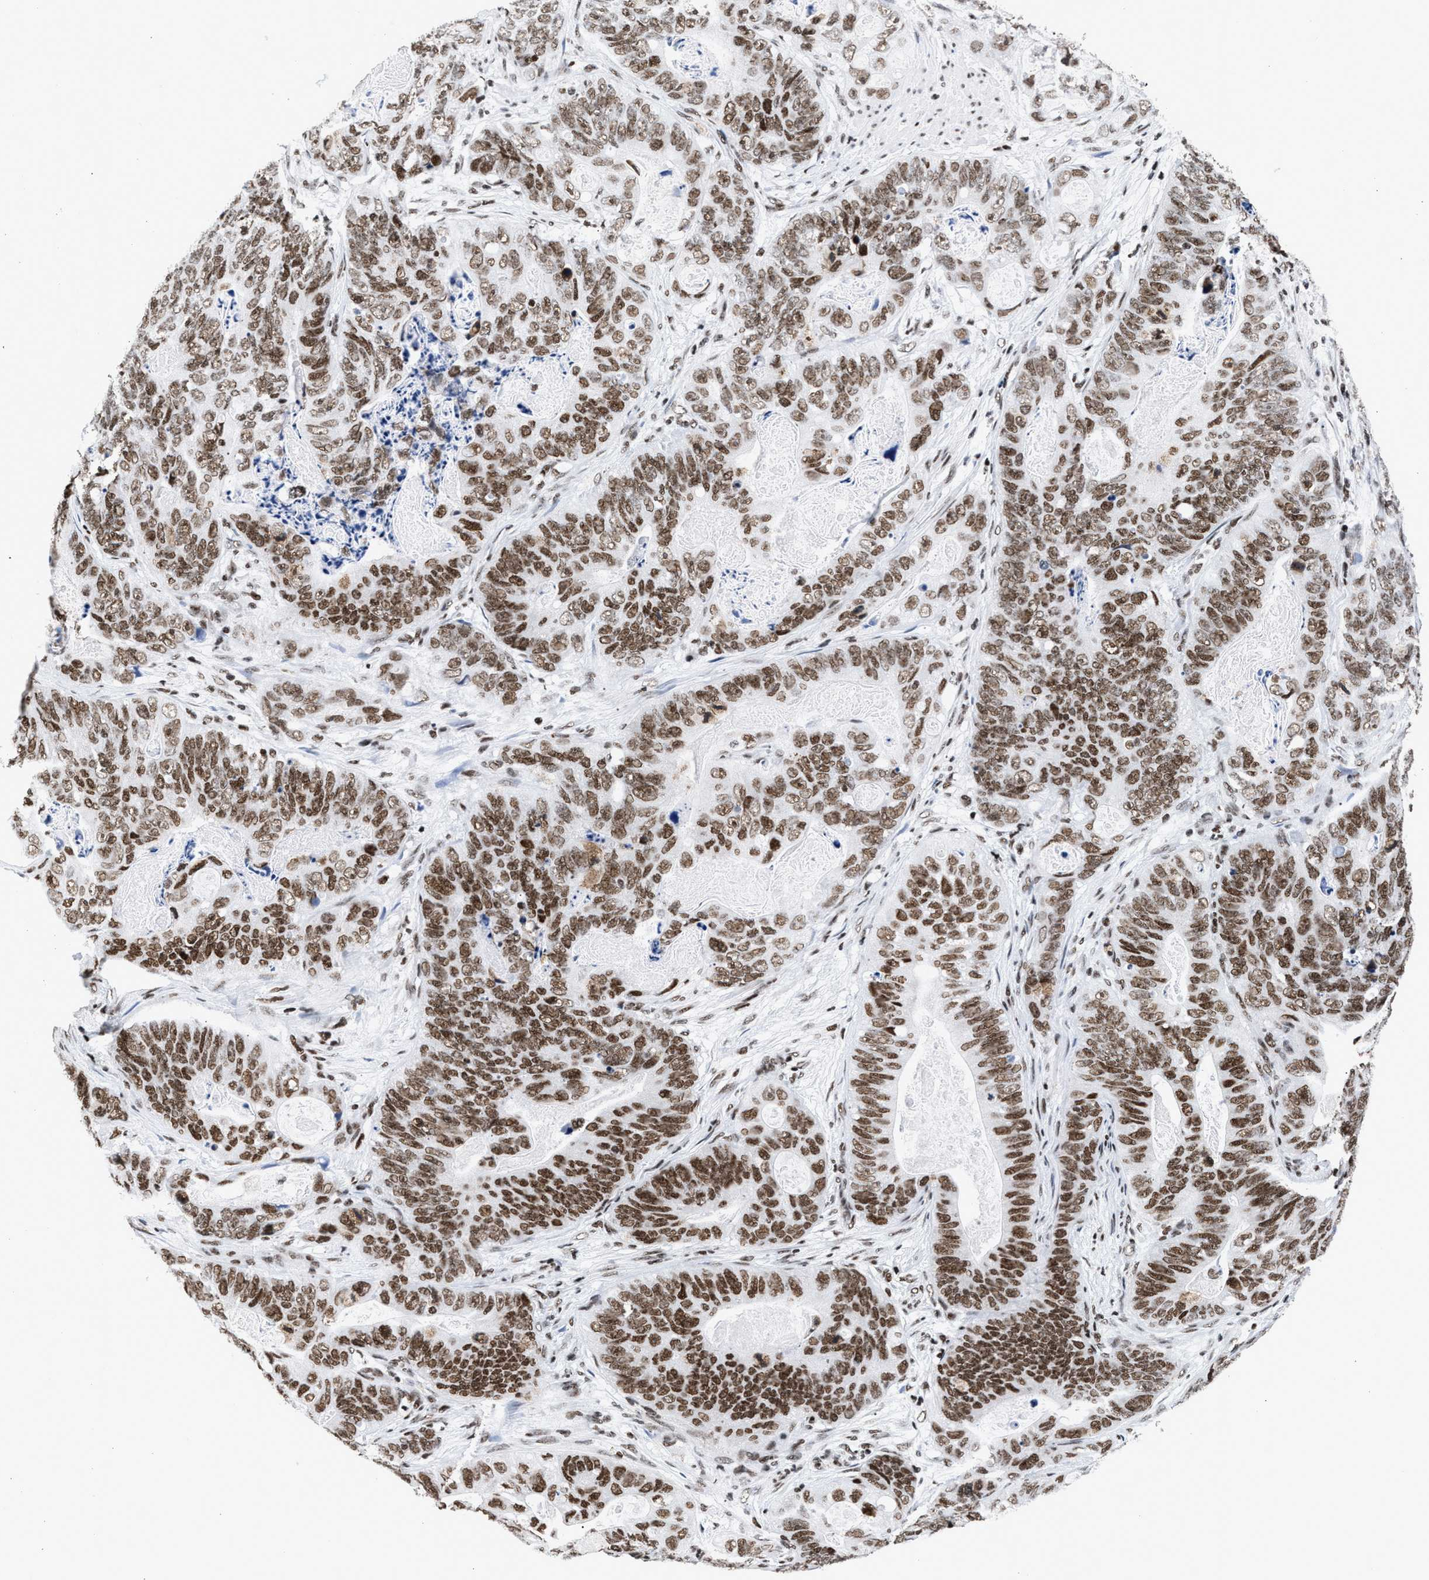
{"staining": {"intensity": "moderate", "quantity": ">75%", "location": "nuclear"}, "tissue": "stomach cancer", "cell_type": "Tumor cells", "image_type": "cancer", "snomed": [{"axis": "morphology", "description": "Adenocarcinoma, NOS"}, {"axis": "topography", "description": "Stomach"}], "caption": "Tumor cells exhibit moderate nuclear positivity in approximately >75% of cells in stomach cancer. The staining was performed using DAB, with brown indicating positive protein expression. Nuclei are stained blue with hematoxylin.", "gene": "RAD21", "patient": {"sex": "female", "age": 89}}